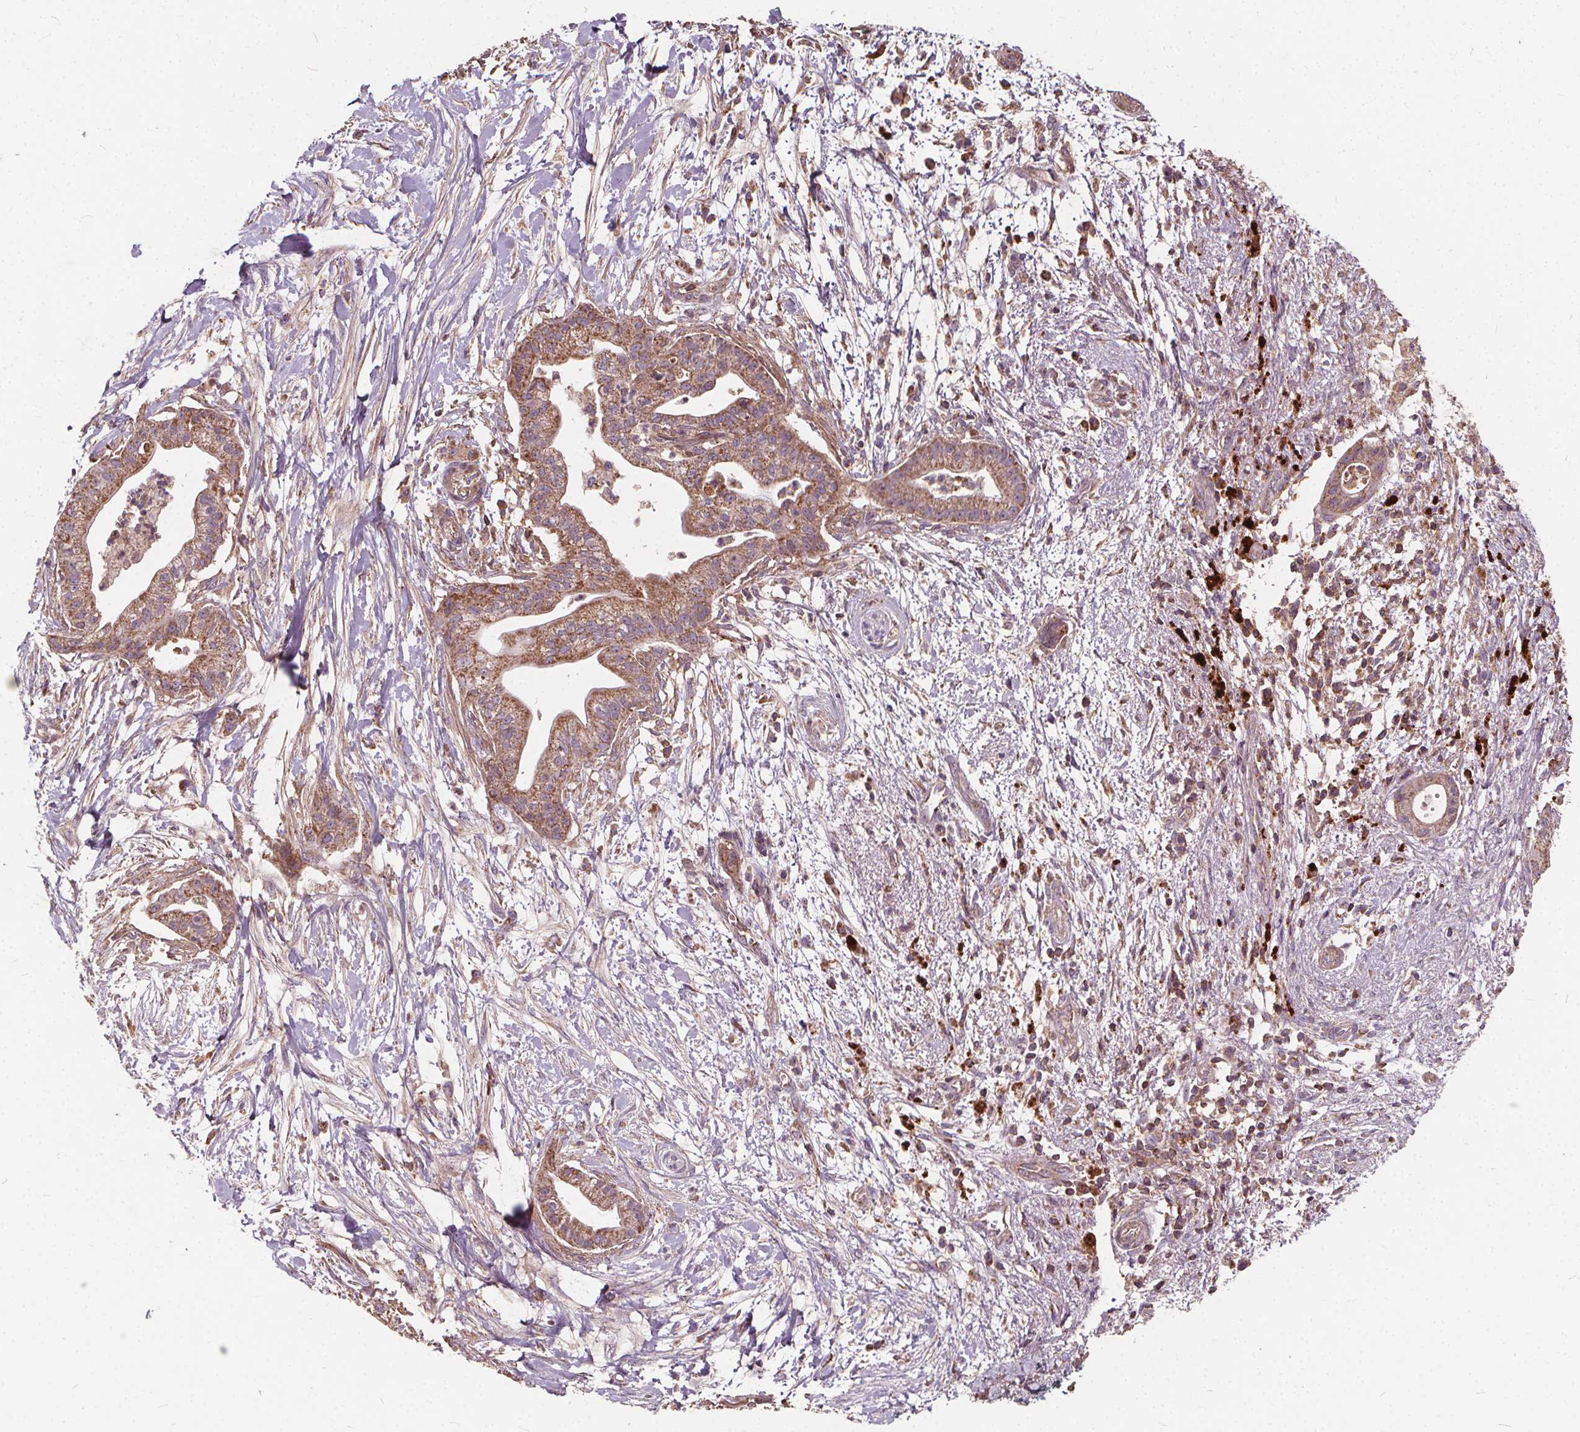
{"staining": {"intensity": "moderate", "quantity": ">75%", "location": "cytoplasmic/membranous"}, "tissue": "pancreatic cancer", "cell_type": "Tumor cells", "image_type": "cancer", "snomed": [{"axis": "morphology", "description": "Normal tissue, NOS"}, {"axis": "morphology", "description": "Adenocarcinoma, NOS"}, {"axis": "topography", "description": "Lymph node"}, {"axis": "topography", "description": "Pancreas"}], "caption": "The histopathology image exhibits a brown stain indicating the presence of a protein in the cytoplasmic/membranous of tumor cells in pancreatic cancer (adenocarcinoma).", "gene": "ORAI2", "patient": {"sex": "female", "age": 58}}